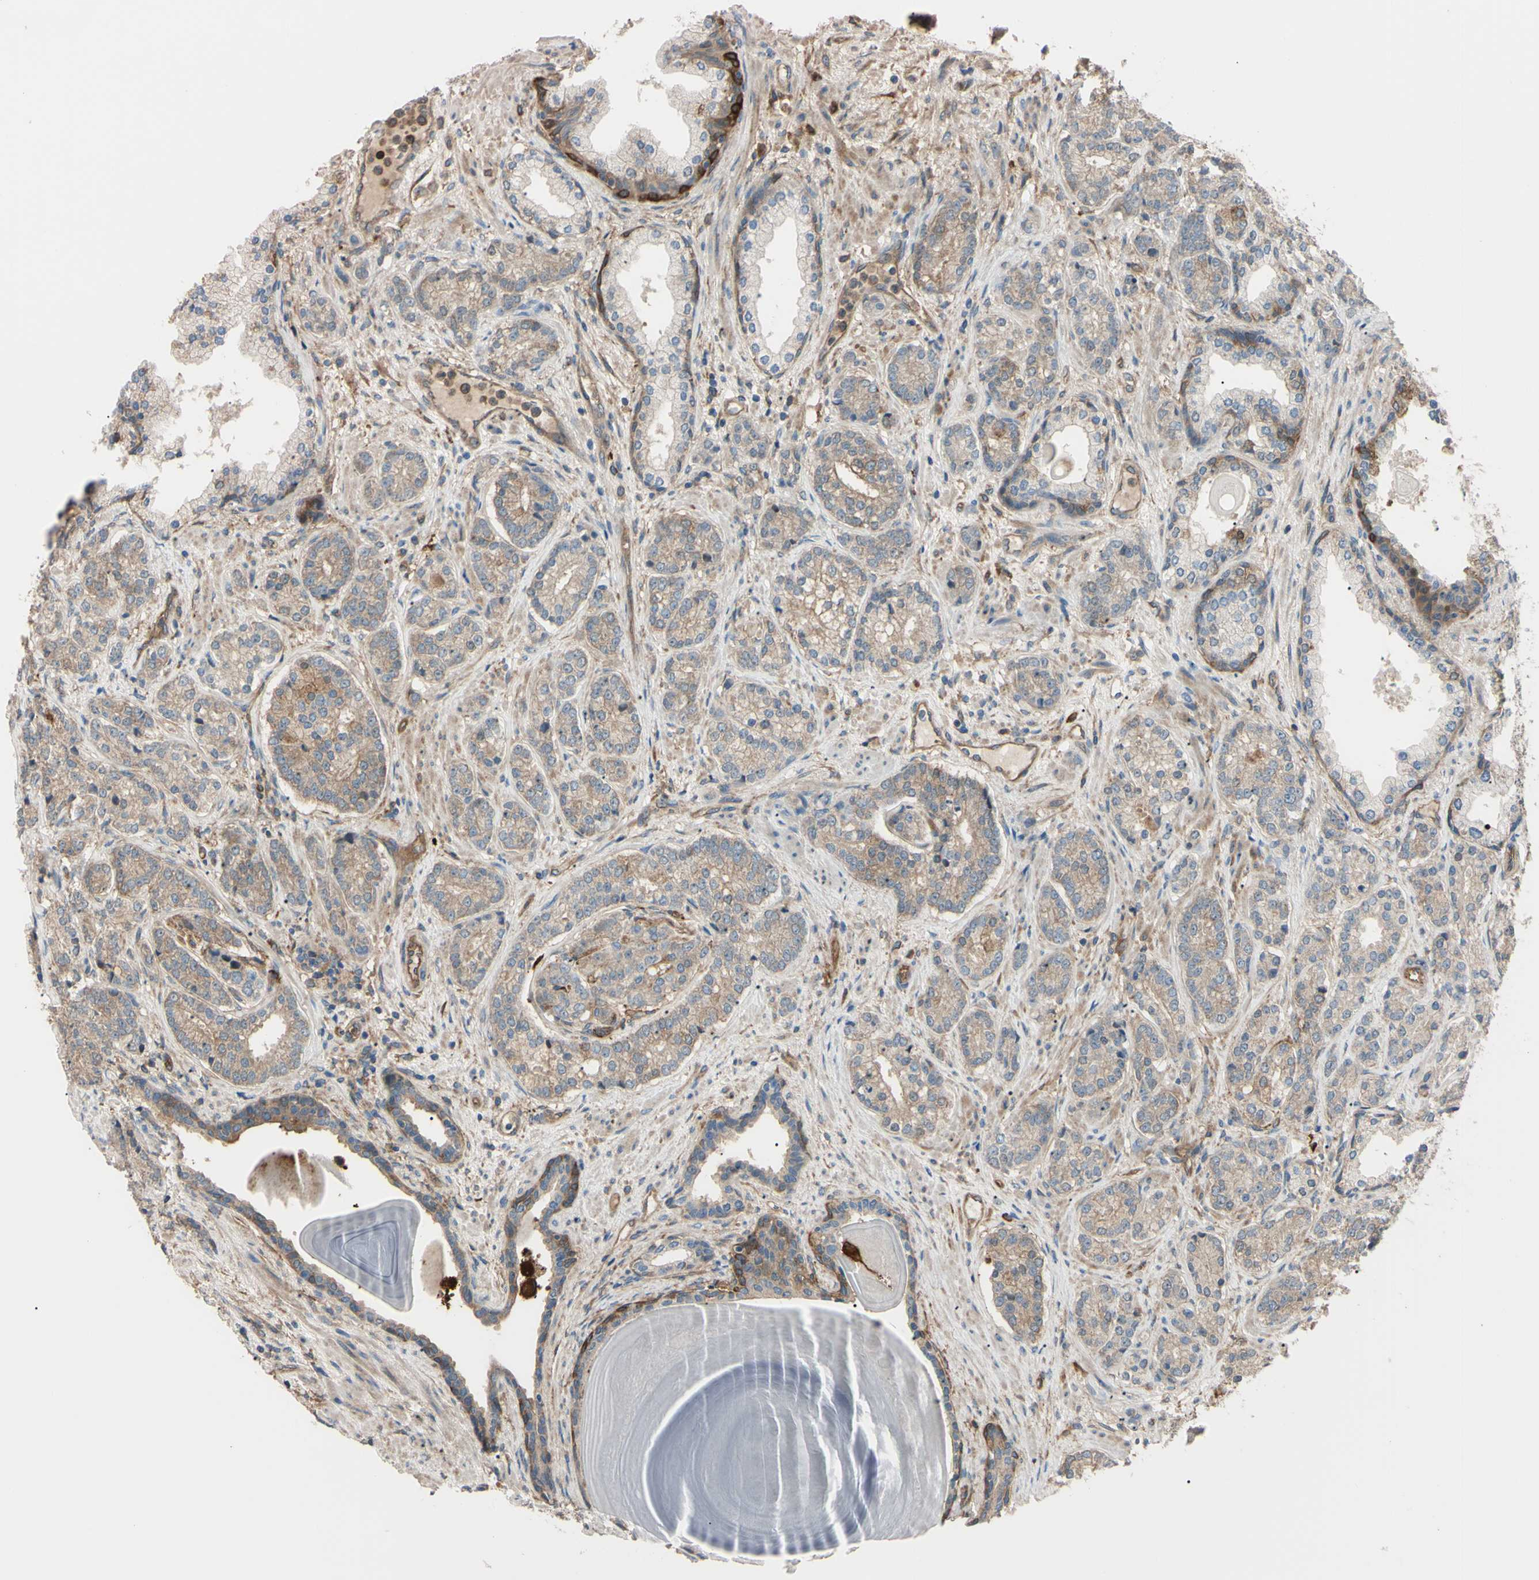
{"staining": {"intensity": "weak", "quantity": ">75%", "location": "cytoplasmic/membranous"}, "tissue": "prostate cancer", "cell_type": "Tumor cells", "image_type": "cancer", "snomed": [{"axis": "morphology", "description": "Adenocarcinoma, High grade"}, {"axis": "topography", "description": "Prostate"}], "caption": "Protein positivity by IHC exhibits weak cytoplasmic/membranous positivity in approximately >75% of tumor cells in prostate cancer. The staining was performed using DAB (3,3'-diaminobenzidine), with brown indicating positive protein expression. Nuclei are stained blue with hematoxylin.", "gene": "PTPN12", "patient": {"sex": "male", "age": 61}}